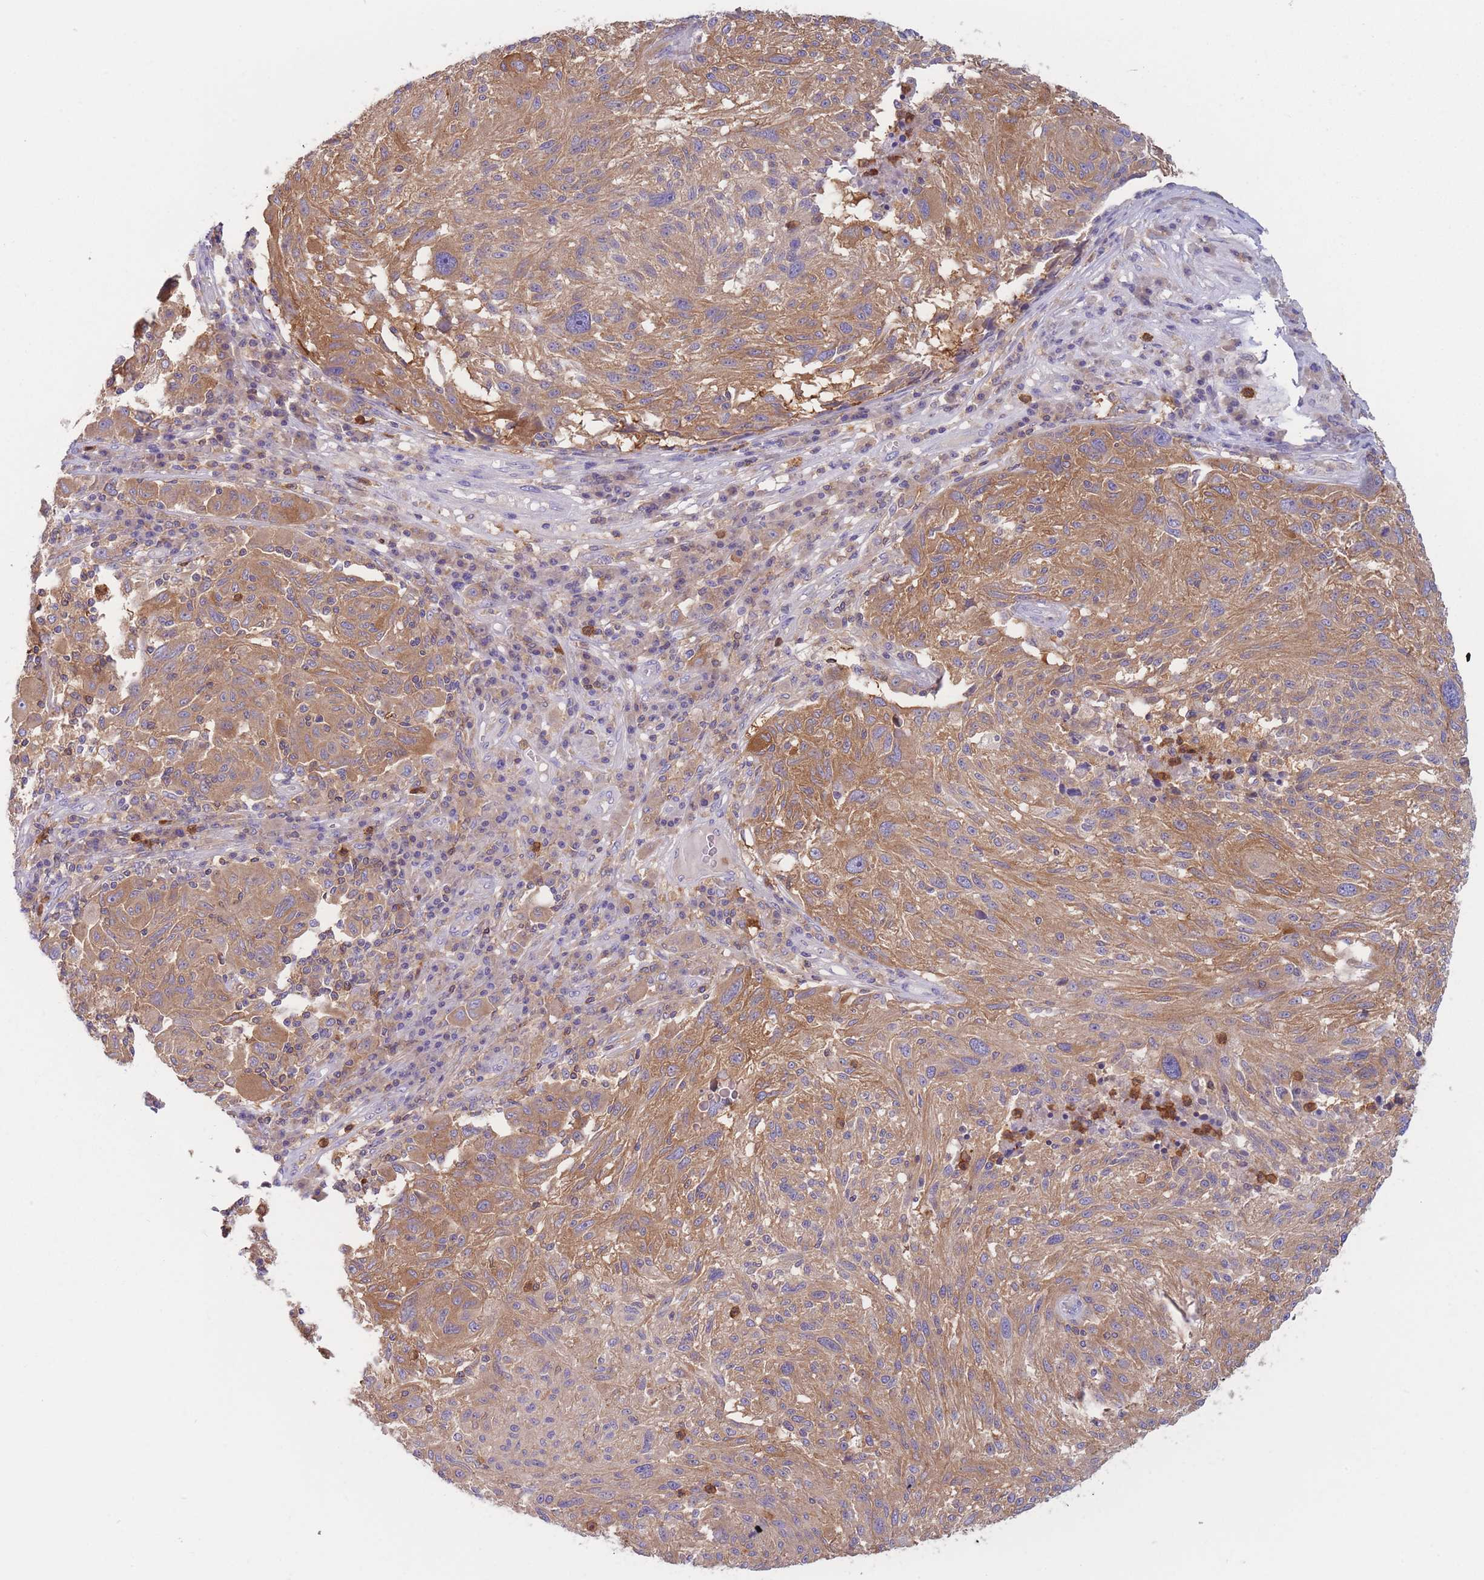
{"staining": {"intensity": "moderate", "quantity": ">75%", "location": "cytoplasmic/membranous"}, "tissue": "melanoma", "cell_type": "Tumor cells", "image_type": "cancer", "snomed": [{"axis": "morphology", "description": "Malignant melanoma, NOS"}, {"axis": "topography", "description": "Skin"}], "caption": "Immunohistochemistry micrograph of human malignant melanoma stained for a protein (brown), which exhibits medium levels of moderate cytoplasmic/membranous staining in approximately >75% of tumor cells.", "gene": "ST3GAL4", "patient": {"sex": "male", "age": 53}}